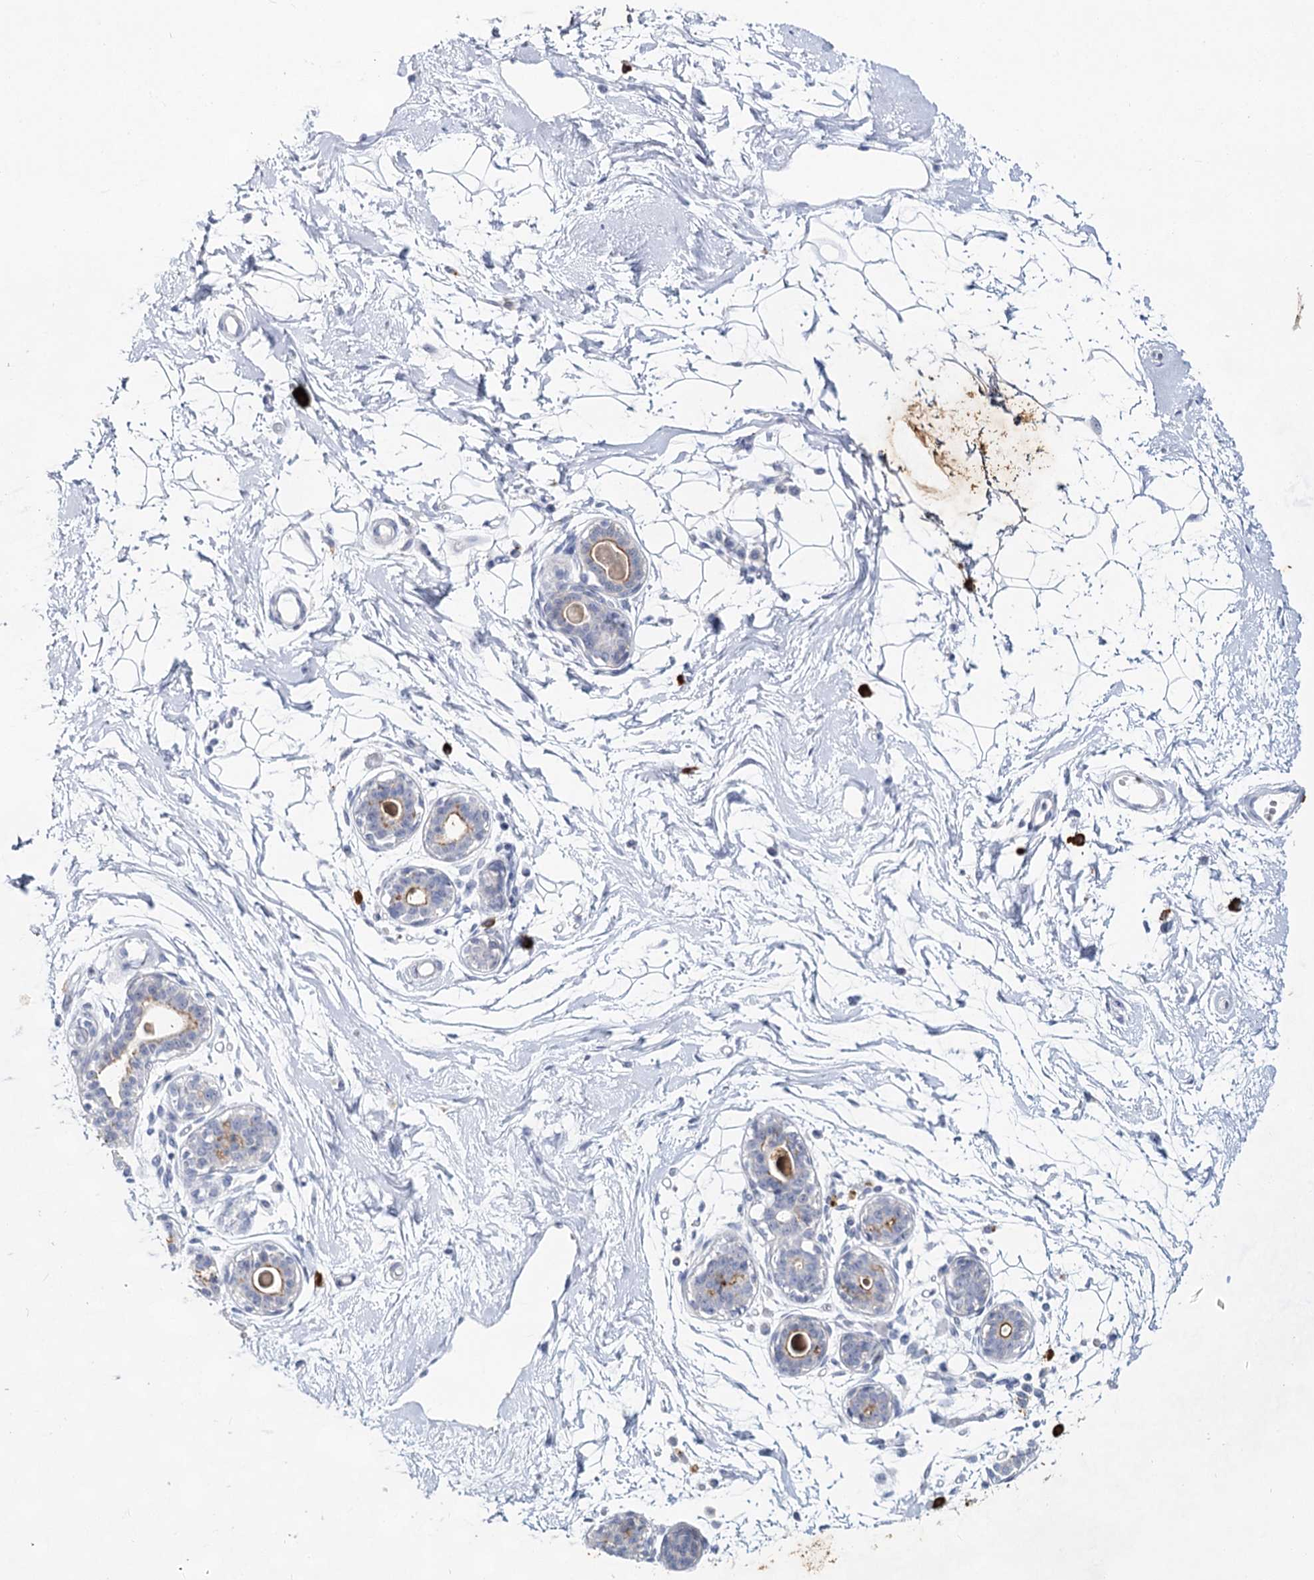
{"staining": {"intensity": "negative", "quantity": "none", "location": "none"}, "tissue": "breast", "cell_type": "Adipocytes", "image_type": "normal", "snomed": [{"axis": "morphology", "description": "Normal tissue, NOS"}, {"axis": "topography", "description": "Breast"}], "caption": "This is a micrograph of IHC staining of unremarkable breast, which shows no staining in adipocytes.", "gene": "CCDC73", "patient": {"sex": "female", "age": 45}}